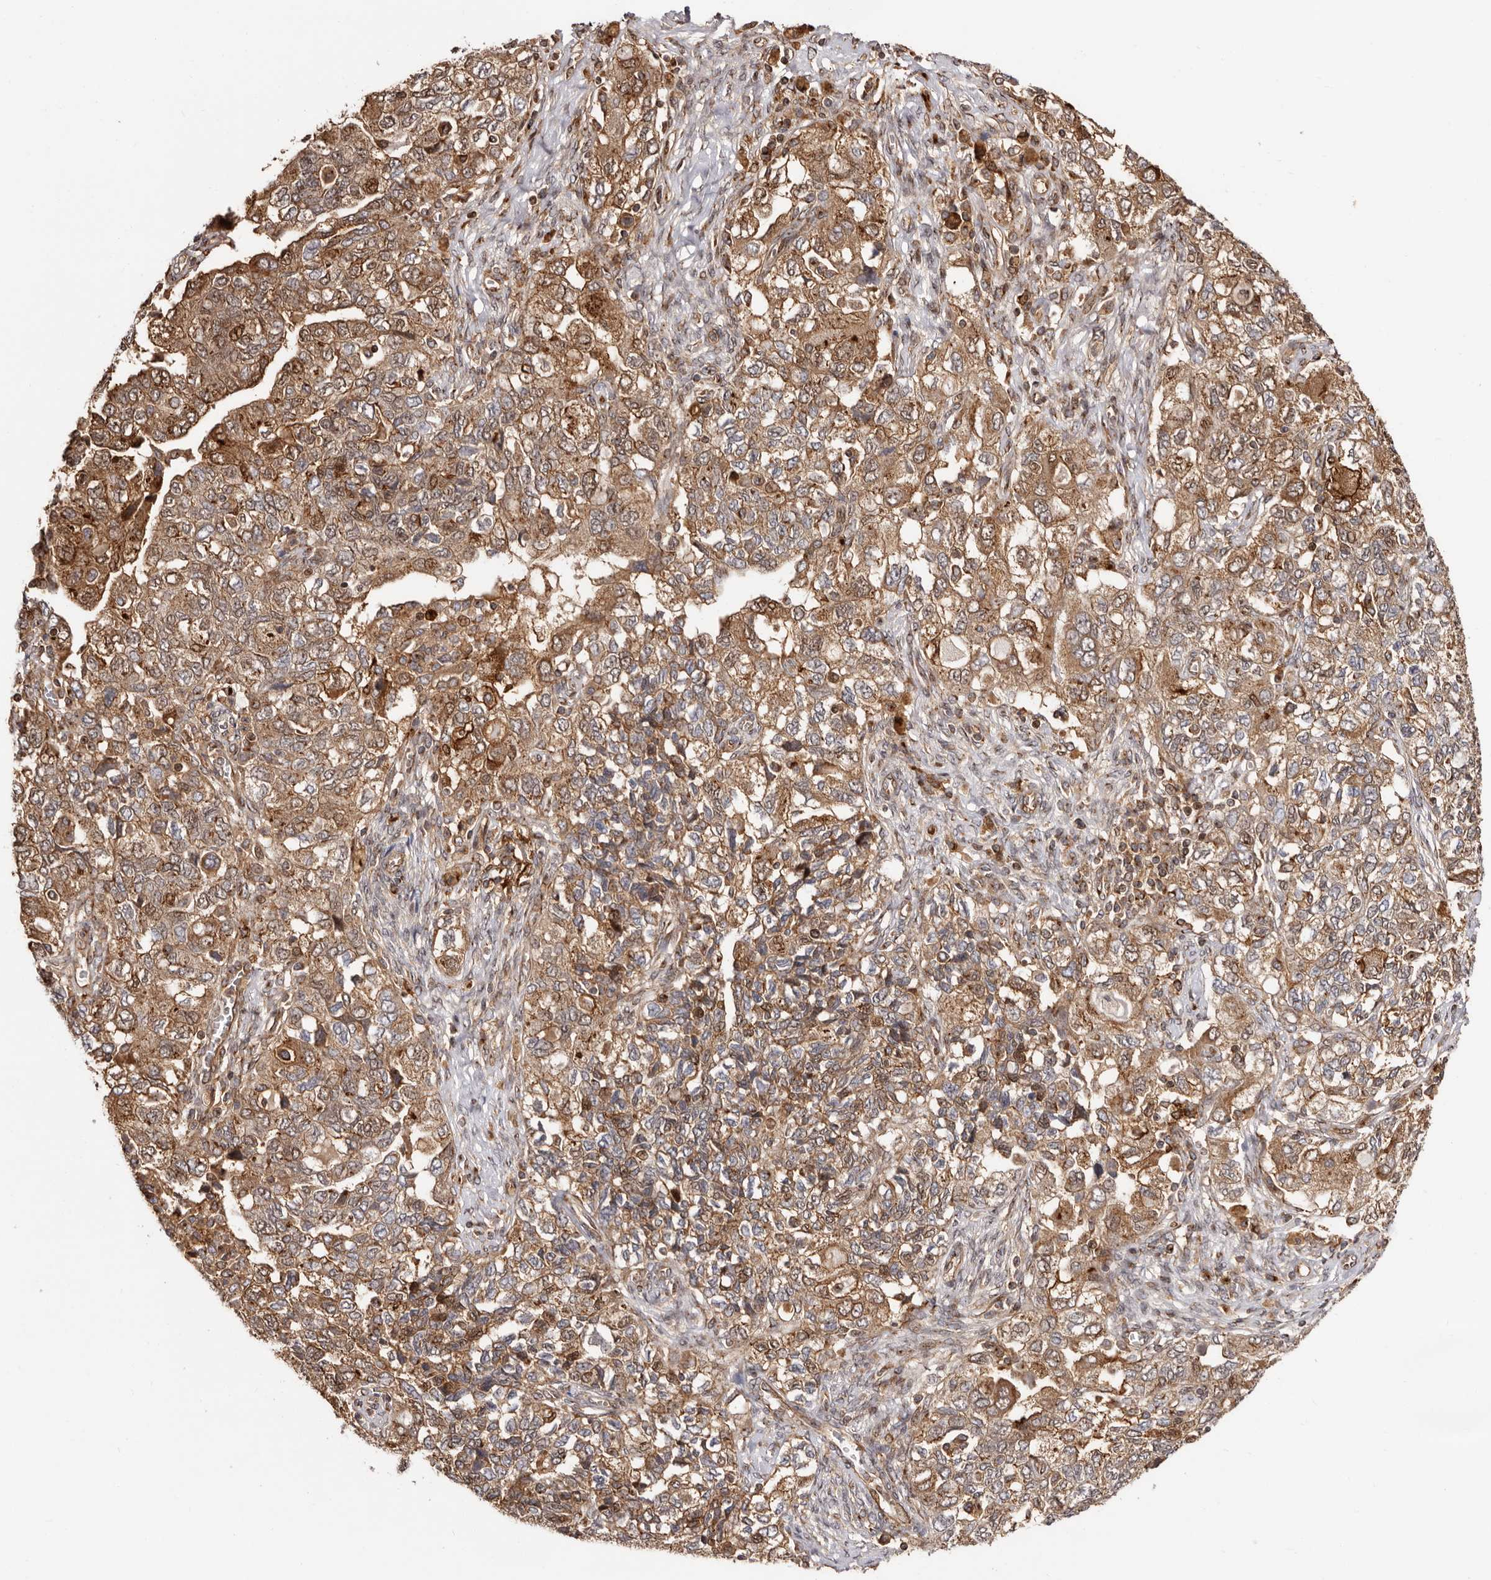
{"staining": {"intensity": "strong", "quantity": ">75%", "location": "cytoplasmic/membranous"}, "tissue": "ovarian cancer", "cell_type": "Tumor cells", "image_type": "cancer", "snomed": [{"axis": "morphology", "description": "Carcinoma, NOS"}, {"axis": "morphology", "description": "Cystadenocarcinoma, serous, NOS"}, {"axis": "topography", "description": "Ovary"}], "caption": "Protein staining reveals strong cytoplasmic/membranous expression in about >75% of tumor cells in ovarian serous cystadenocarcinoma.", "gene": "GPR27", "patient": {"sex": "female", "age": 69}}